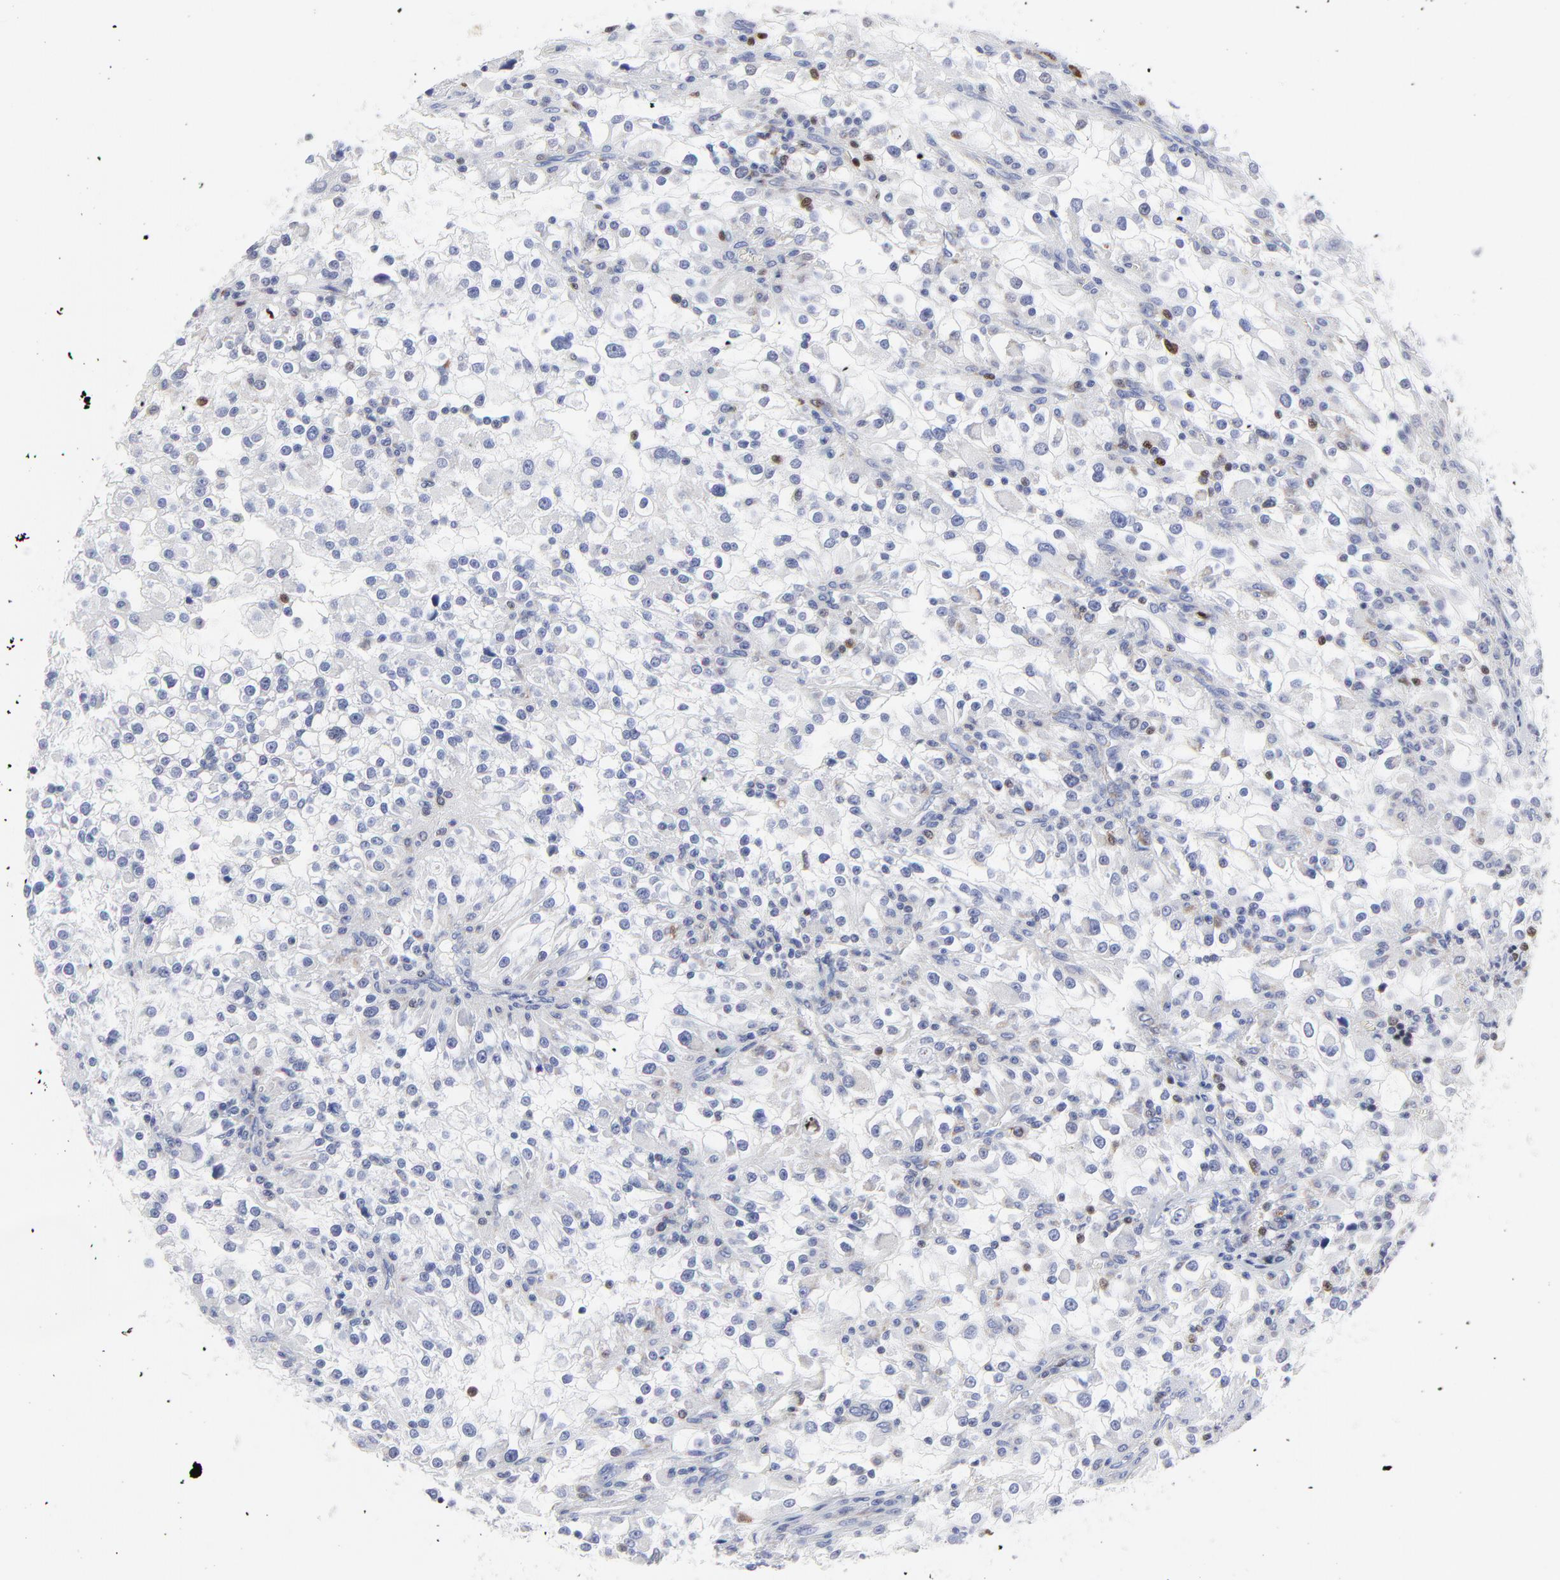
{"staining": {"intensity": "moderate", "quantity": "<25%", "location": "nuclear"}, "tissue": "renal cancer", "cell_type": "Tumor cells", "image_type": "cancer", "snomed": [{"axis": "morphology", "description": "Adenocarcinoma, NOS"}, {"axis": "topography", "description": "Kidney"}], "caption": "Tumor cells show low levels of moderate nuclear expression in about <25% of cells in human adenocarcinoma (renal).", "gene": "NCAPH", "patient": {"sex": "female", "age": 52}}